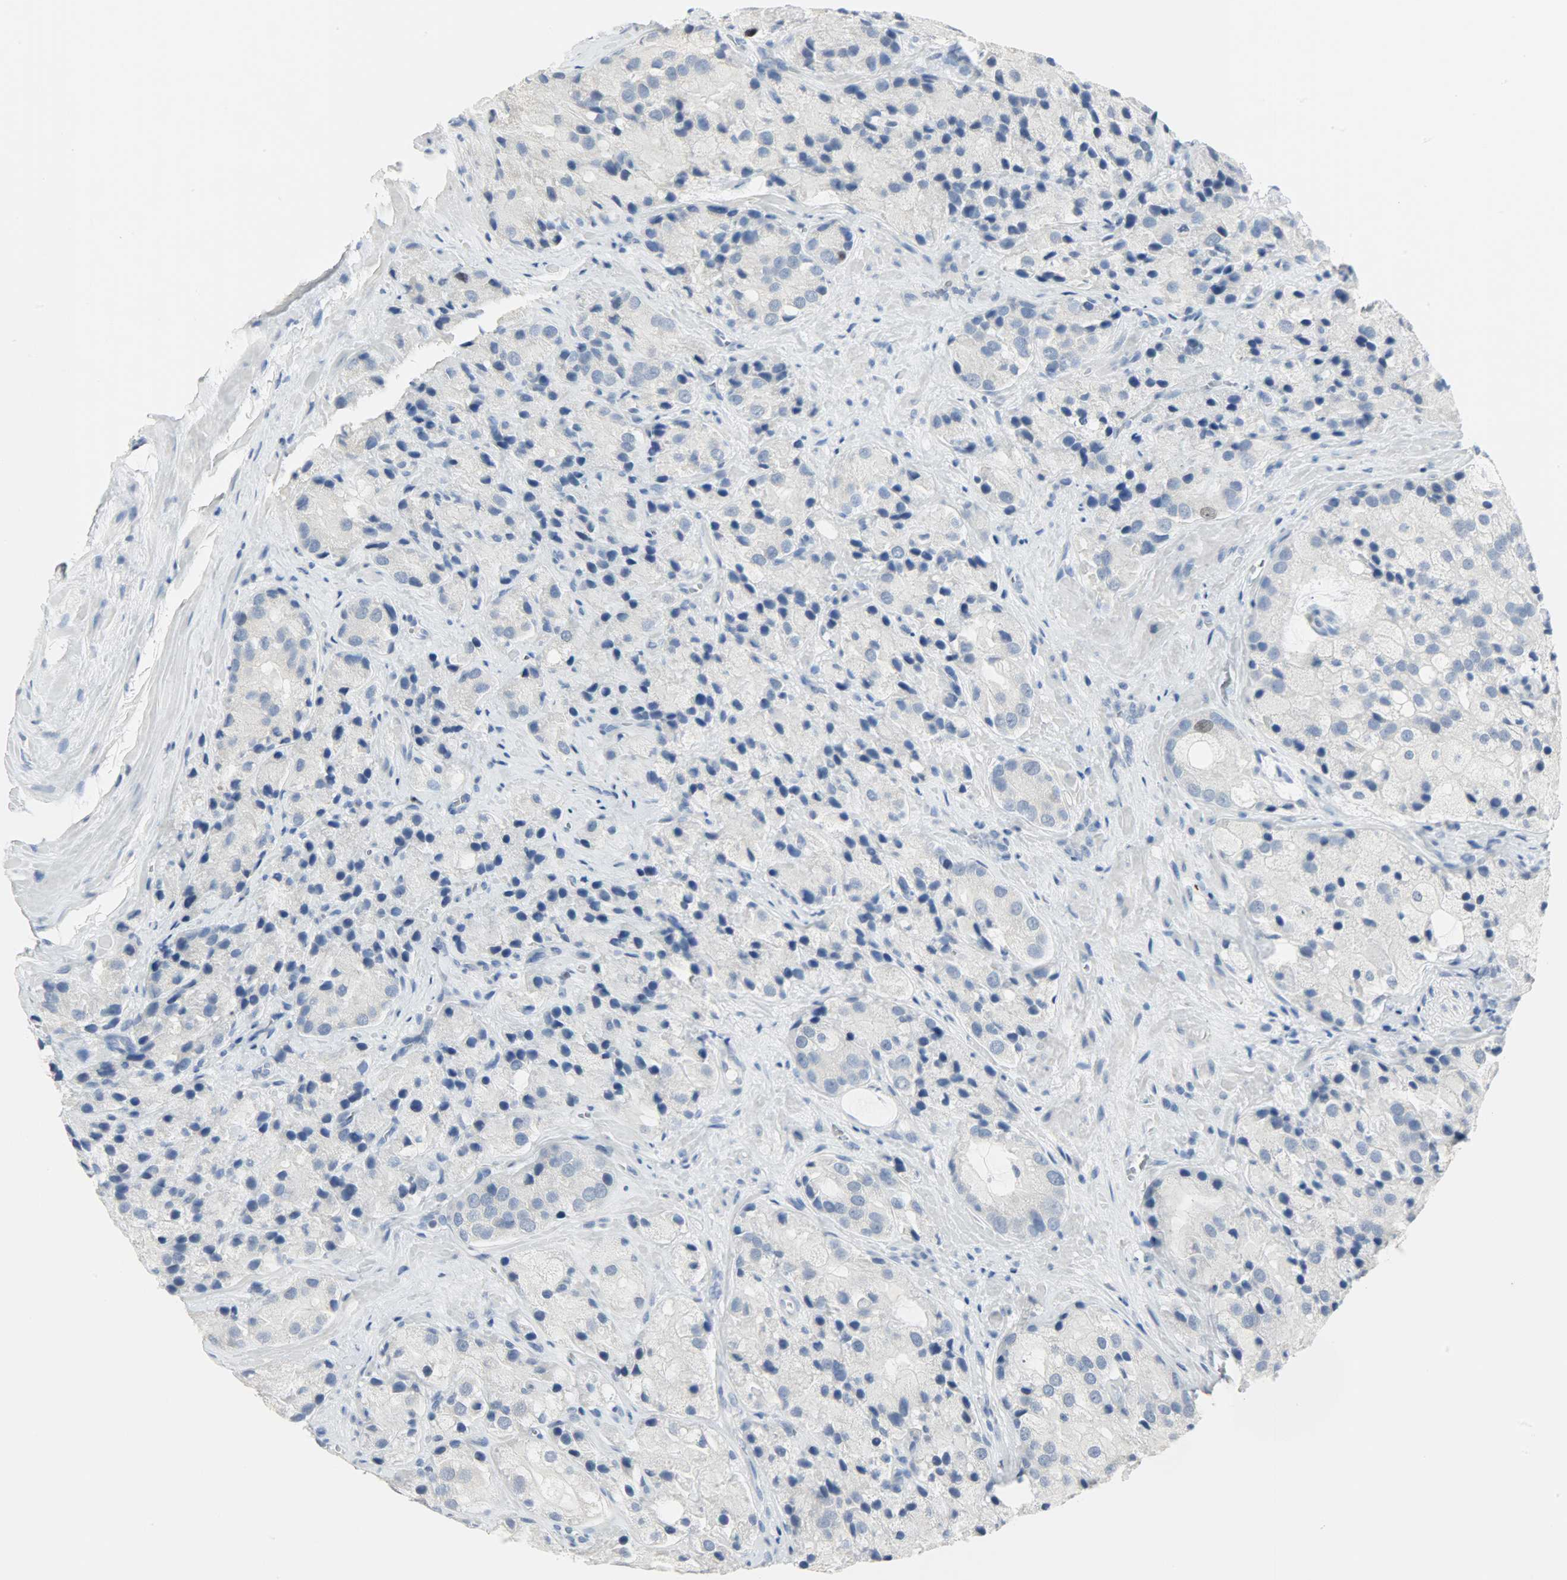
{"staining": {"intensity": "negative", "quantity": "none", "location": "none"}, "tissue": "prostate cancer", "cell_type": "Tumor cells", "image_type": "cancer", "snomed": [{"axis": "morphology", "description": "Adenocarcinoma, High grade"}, {"axis": "topography", "description": "Prostate"}], "caption": "IHC histopathology image of human high-grade adenocarcinoma (prostate) stained for a protein (brown), which reveals no staining in tumor cells.", "gene": "HELLS", "patient": {"sex": "male", "age": 70}}